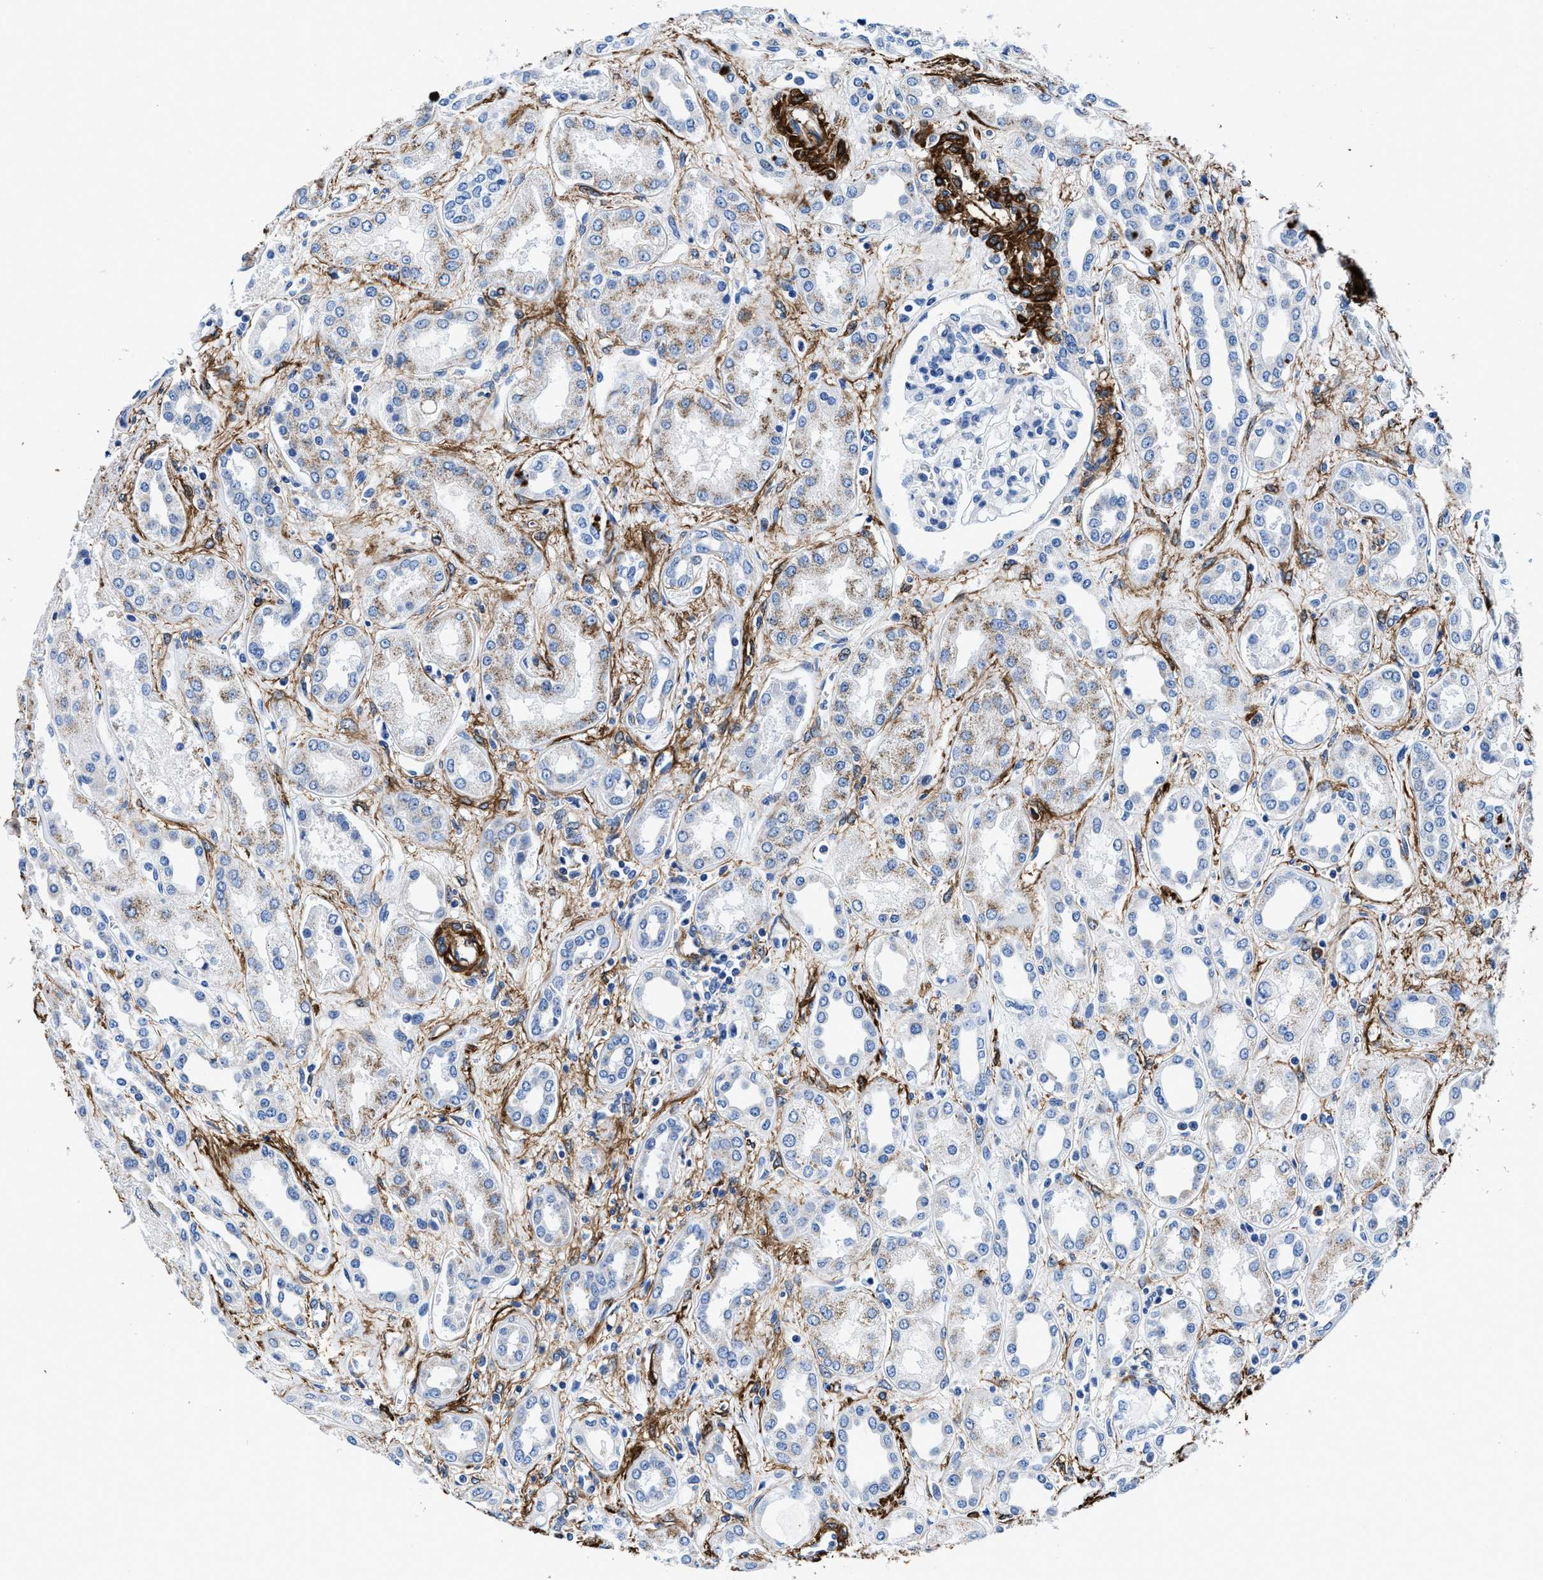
{"staining": {"intensity": "negative", "quantity": "none", "location": "none"}, "tissue": "kidney", "cell_type": "Cells in glomeruli", "image_type": "normal", "snomed": [{"axis": "morphology", "description": "Normal tissue, NOS"}, {"axis": "topography", "description": "Kidney"}], "caption": "IHC histopathology image of normal kidney: kidney stained with DAB (3,3'-diaminobenzidine) shows no significant protein positivity in cells in glomeruli.", "gene": "TEX261", "patient": {"sex": "male", "age": 59}}